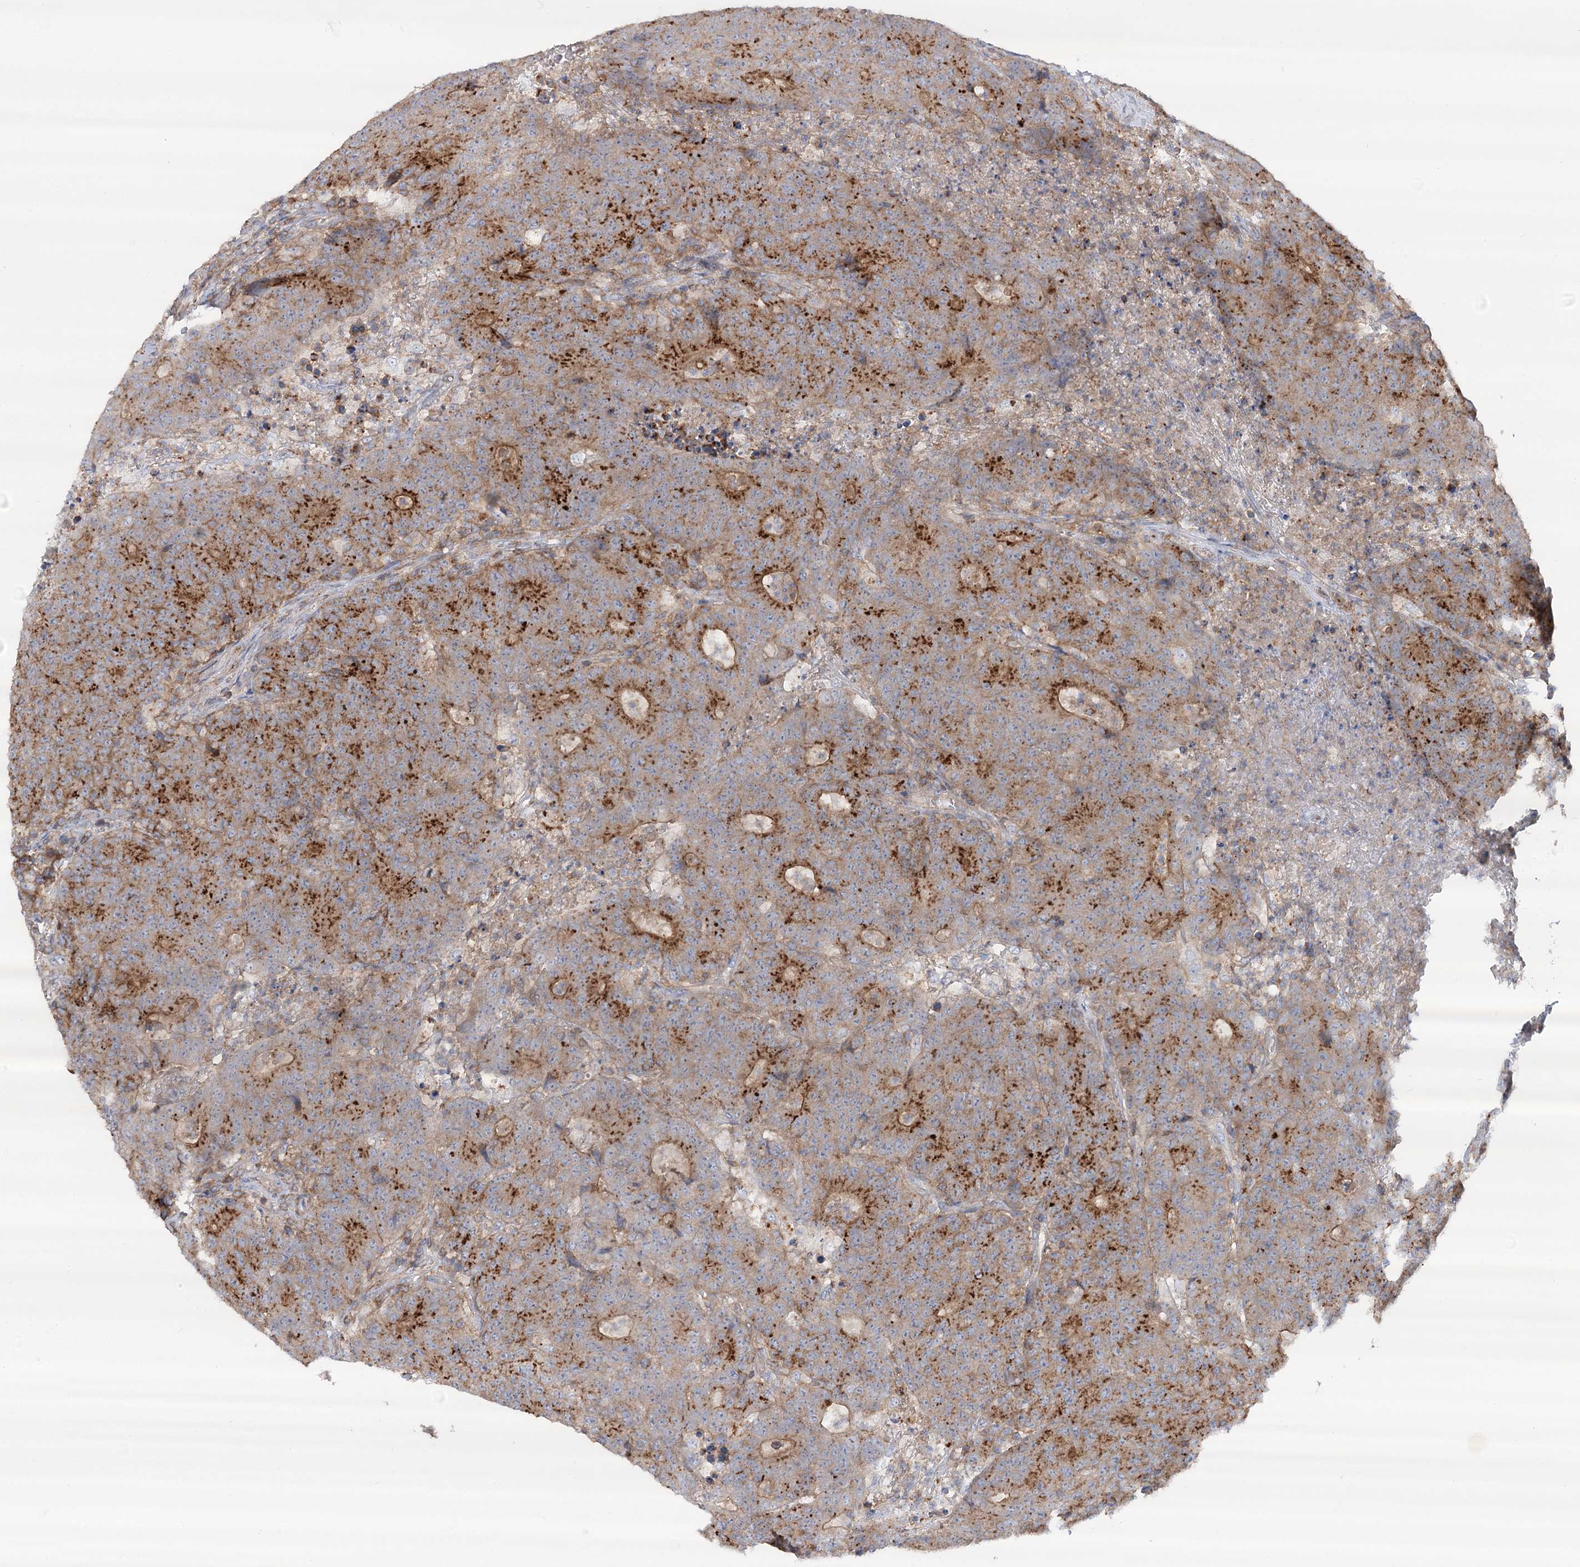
{"staining": {"intensity": "moderate", "quantity": ">75%", "location": "cytoplasmic/membranous"}, "tissue": "colorectal cancer", "cell_type": "Tumor cells", "image_type": "cancer", "snomed": [{"axis": "morphology", "description": "Adenocarcinoma, NOS"}, {"axis": "topography", "description": "Colon"}], "caption": "Immunohistochemical staining of colorectal adenocarcinoma displays medium levels of moderate cytoplasmic/membranous protein positivity in about >75% of tumor cells.", "gene": "LARP1B", "patient": {"sex": "female", "age": 75}}